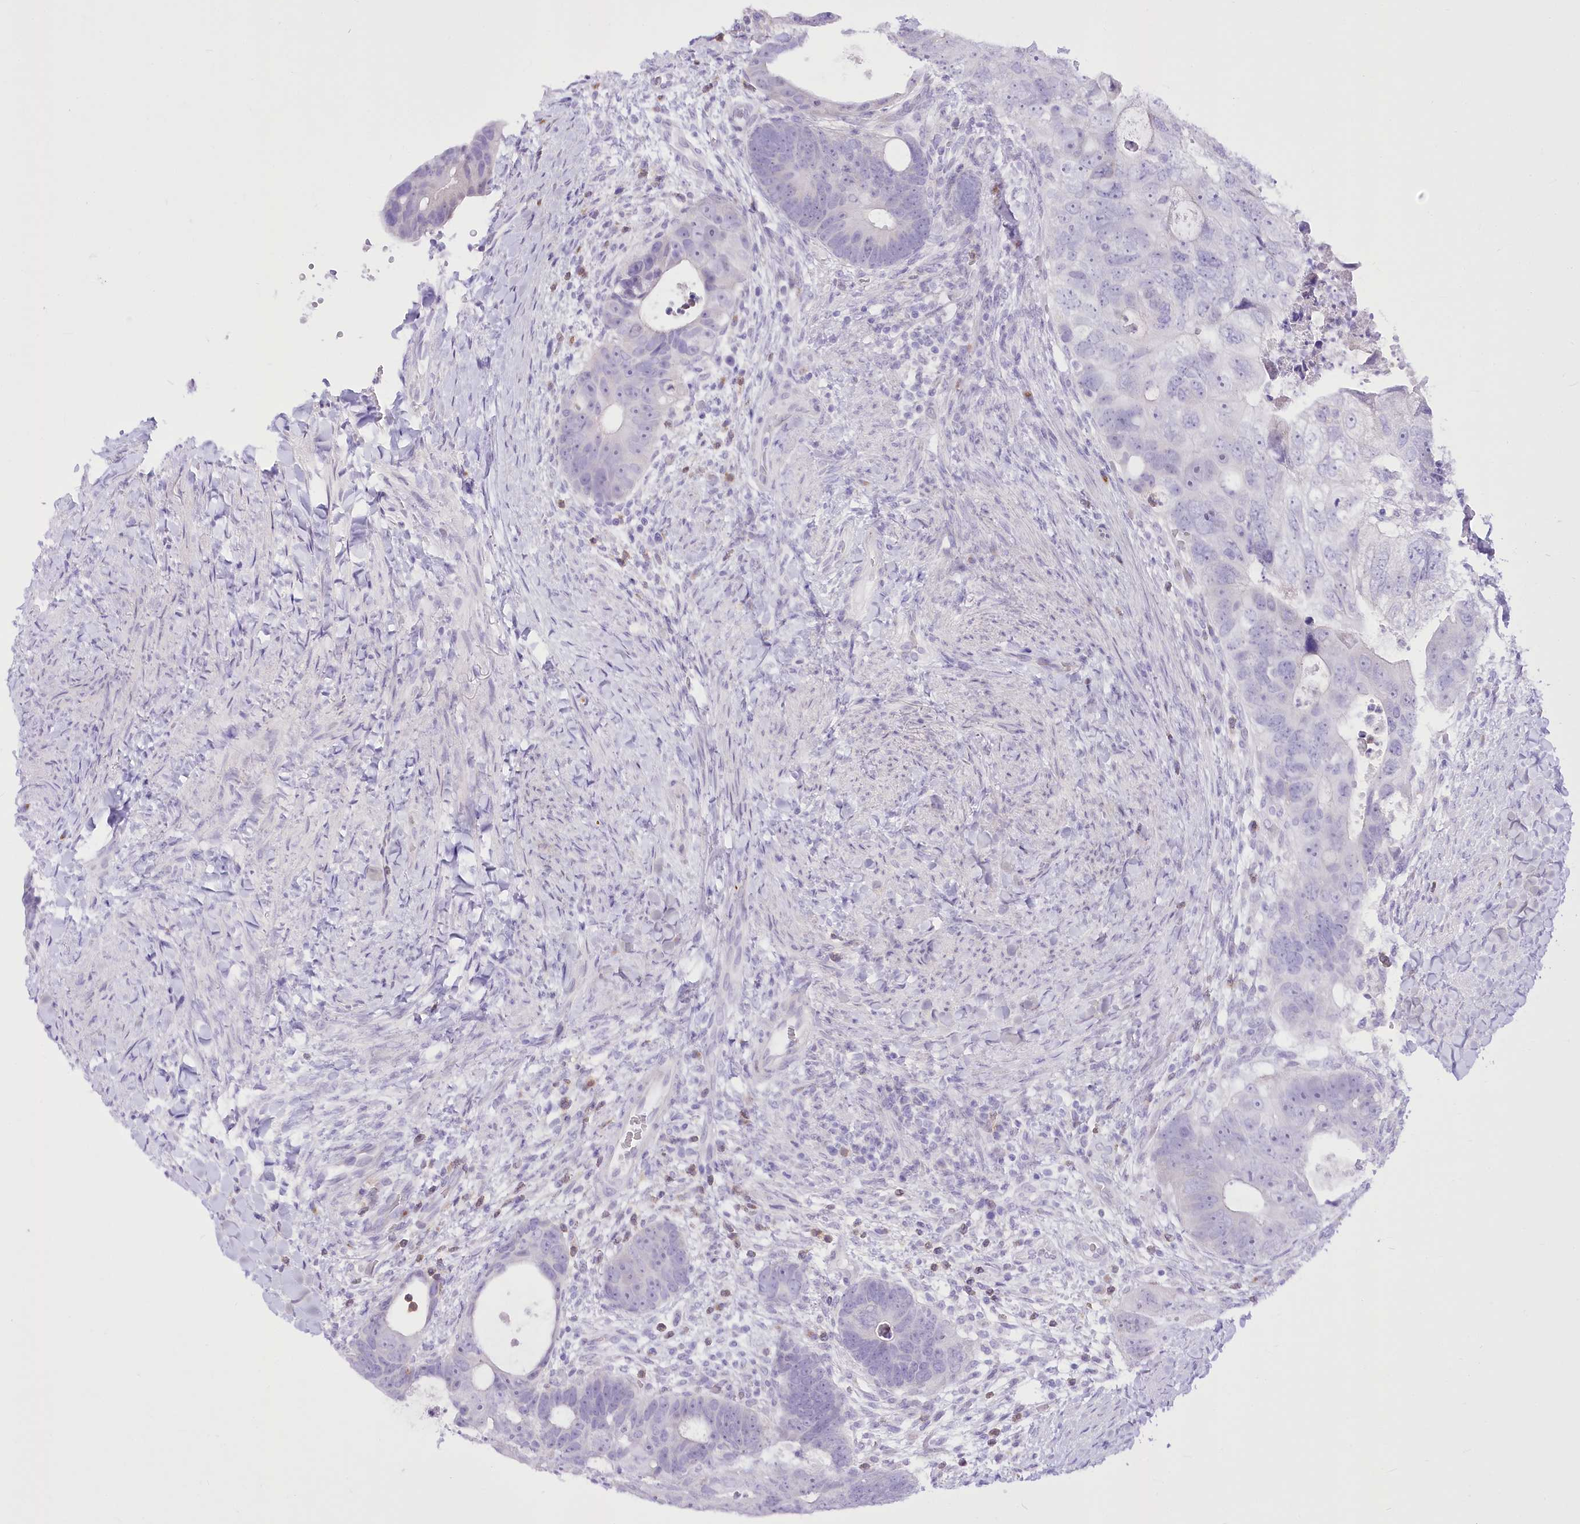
{"staining": {"intensity": "negative", "quantity": "none", "location": "none"}, "tissue": "colorectal cancer", "cell_type": "Tumor cells", "image_type": "cancer", "snomed": [{"axis": "morphology", "description": "Adenocarcinoma, NOS"}, {"axis": "topography", "description": "Rectum"}], "caption": "Tumor cells are negative for brown protein staining in colorectal cancer (adenocarcinoma).", "gene": "BEND7", "patient": {"sex": "male", "age": 59}}